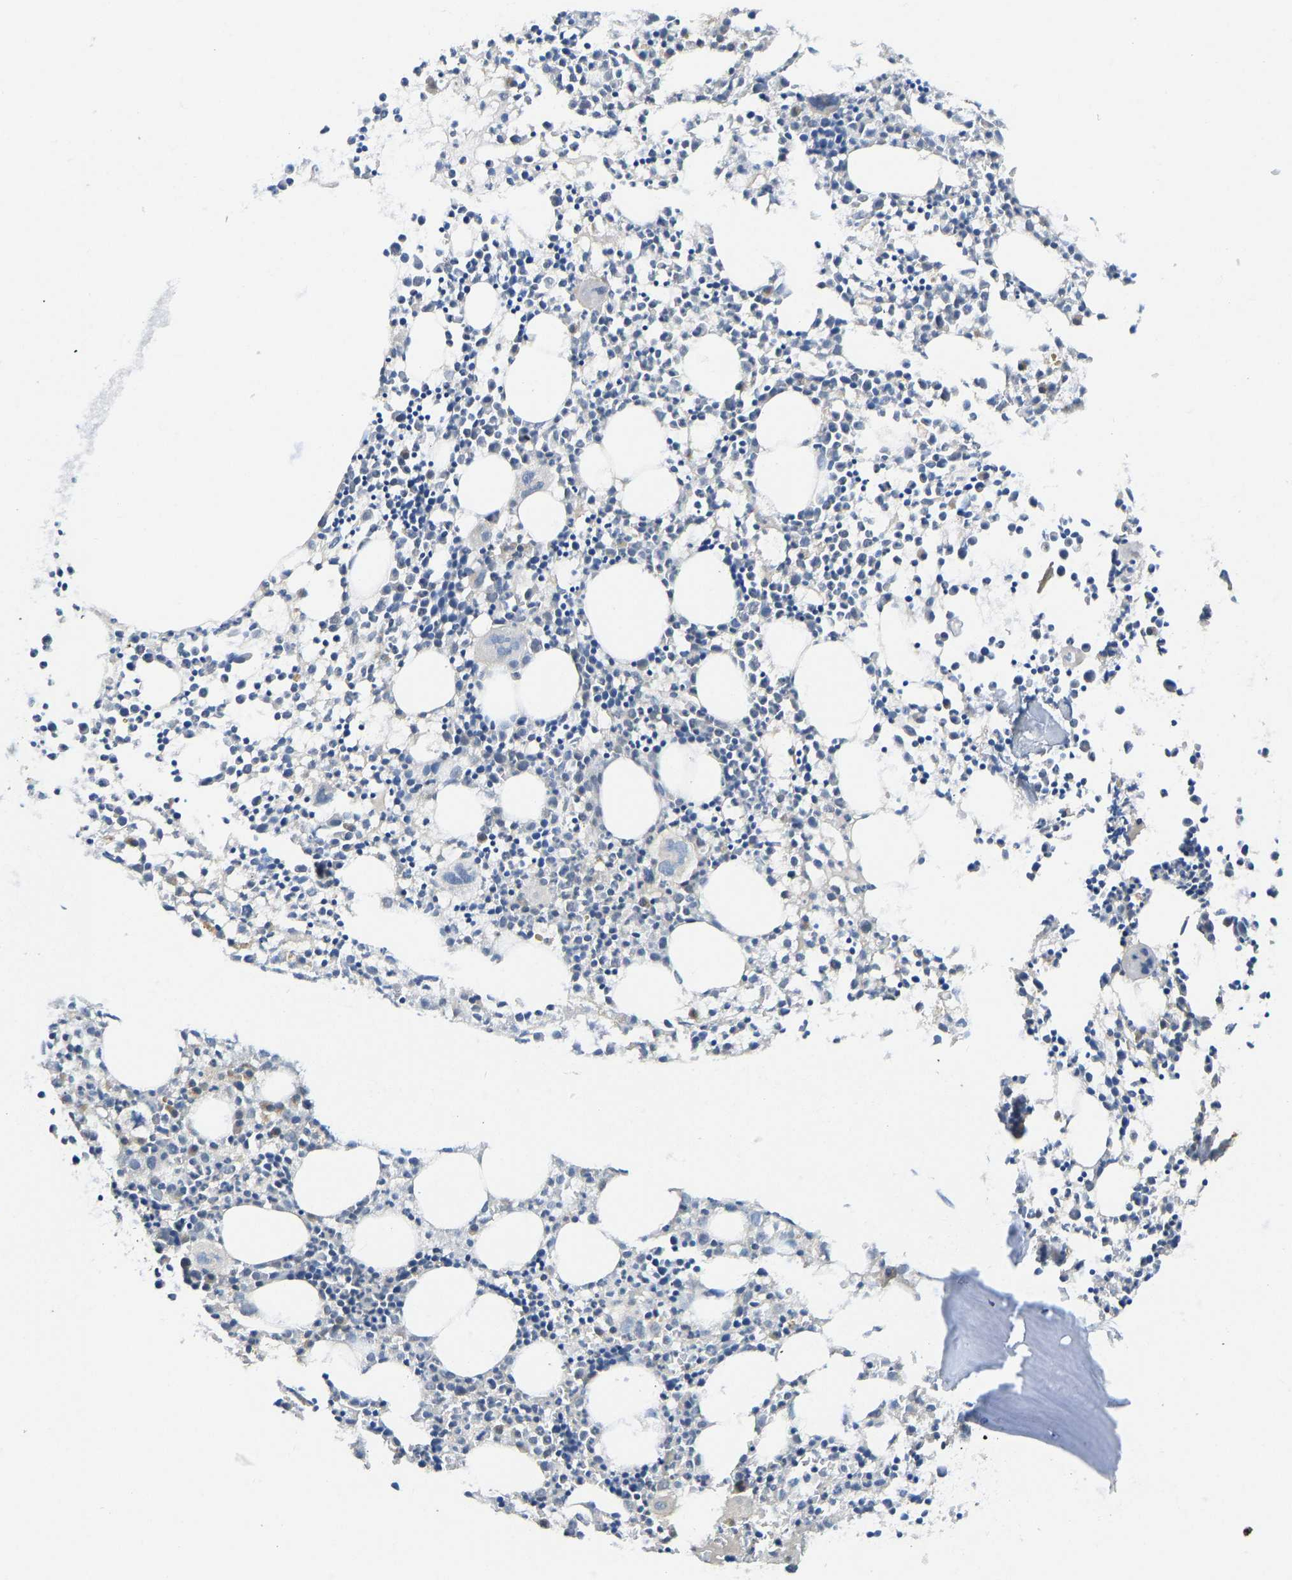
{"staining": {"intensity": "moderate", "quantity": "<25%", "location": "cytoplasmic/membranous"}, "tissue": "bone marrow", "cell_type": "Hematopoietic cells", "image_type": "normal", "snomed": [{"axis": "morphology", "description": "Normal tissue, NOS"}, {"axis": "morphology", "description": "Inflammation, NOS"}, {"axis": "topography", "description": "Bone marrow"}], "caption": "Bone marrow stained with a brown dye demonstrates moderate cytoplasmic/membranous positive expression in approximately <25% of hematopoietic cells.", "gene": "NDRG3", "patient": {"sex": "male", "age": 25}}